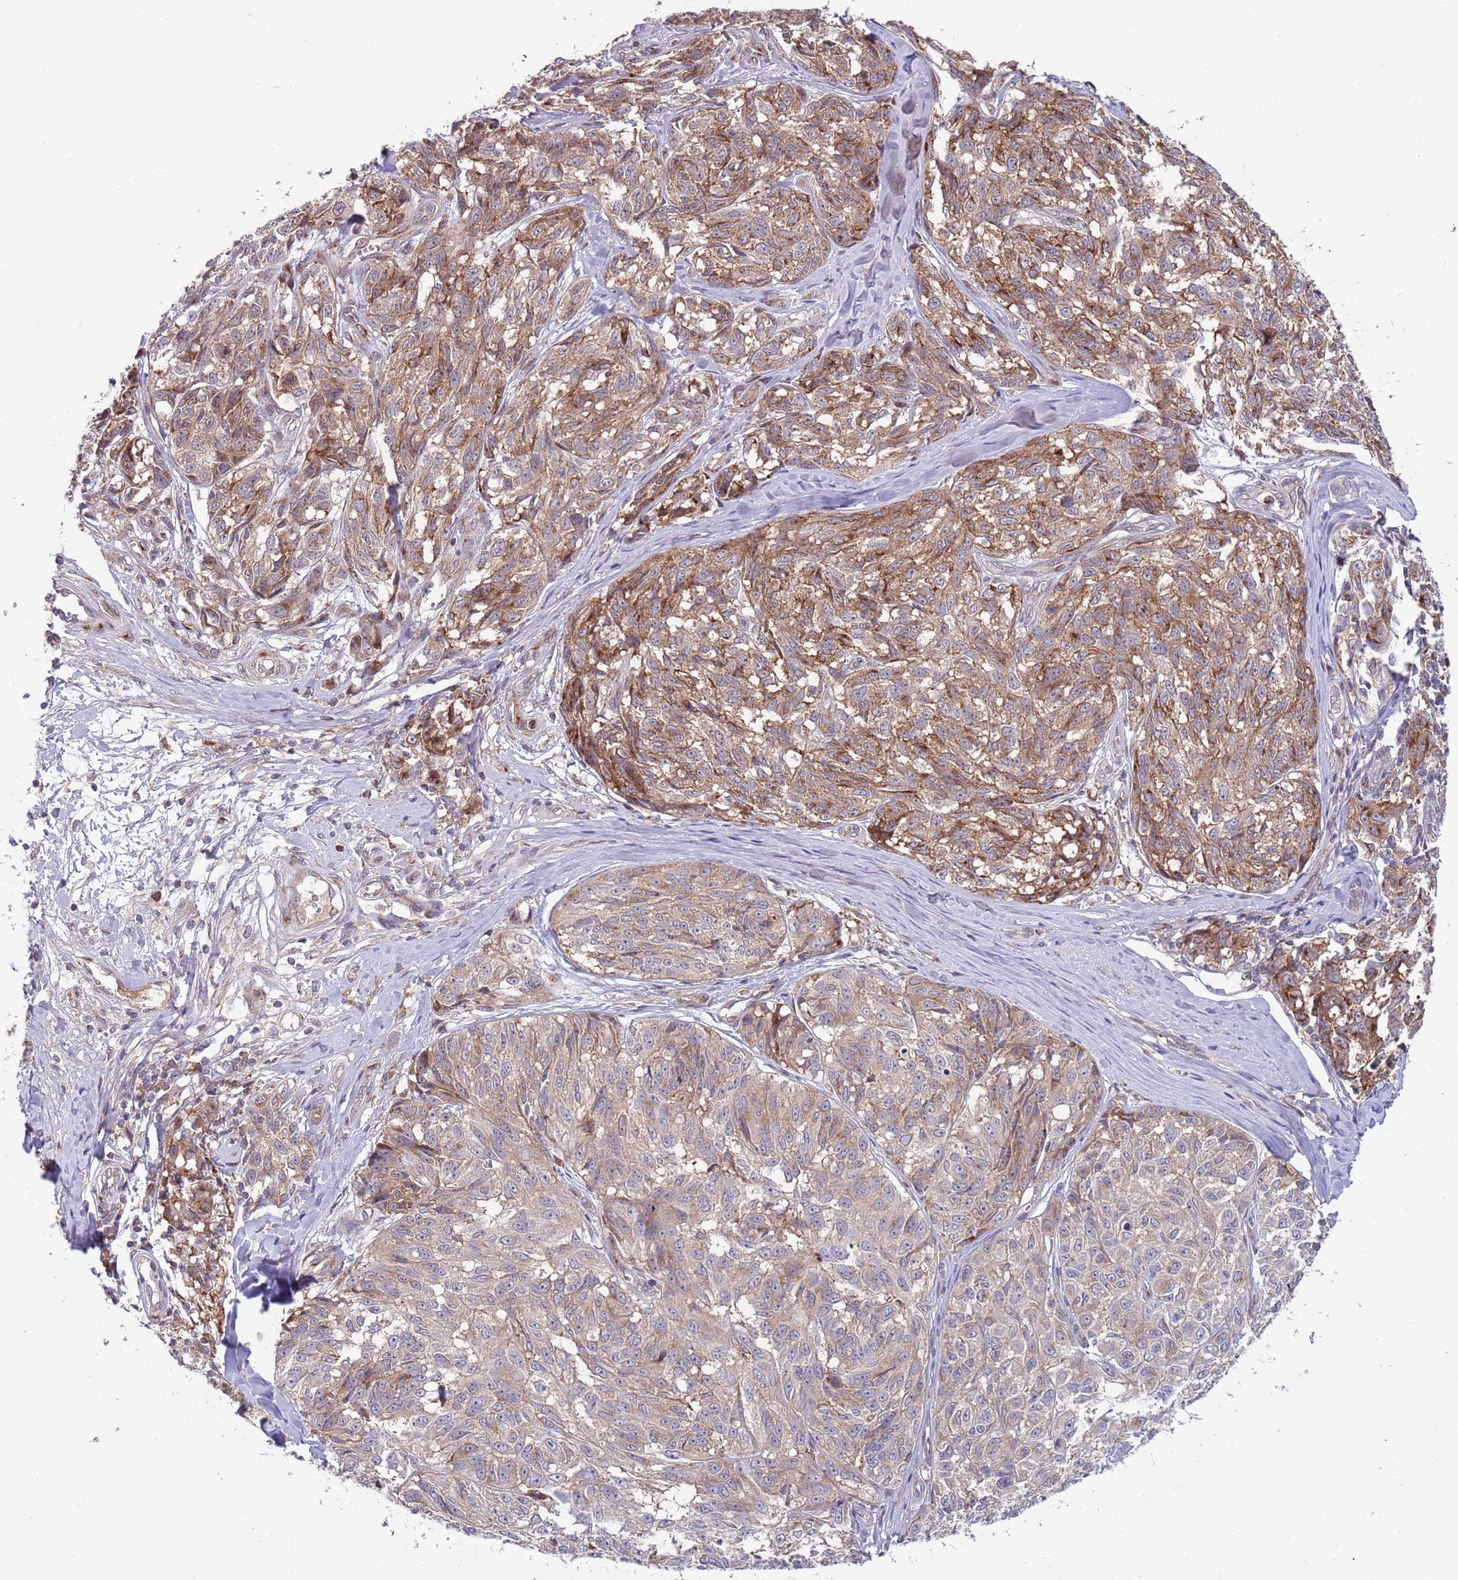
{"staining": {"intensity": "moderate", "quantity": ">75%", "location": "cytoplasmic/membranous"}, "tissue": "melanoma", "cell_type": "Tumor cells", "image_type": "cancer", "snomed": [{"axis": "morphology", "description": "Normal tissue, NOS"}, {"axis": "morphology", "description": "Malignant melanoma, NOS"}, {"axis": "topography", "description": "Skin"}], "caption": "An image showing moderate cytoplasmic/membranous staining in approximately >75% of tumor cells in melanoma, as visualized by brown immunohistochemical staining.", "gene": "BTBD7", "patient": {"sex": "female", "age": 64}}